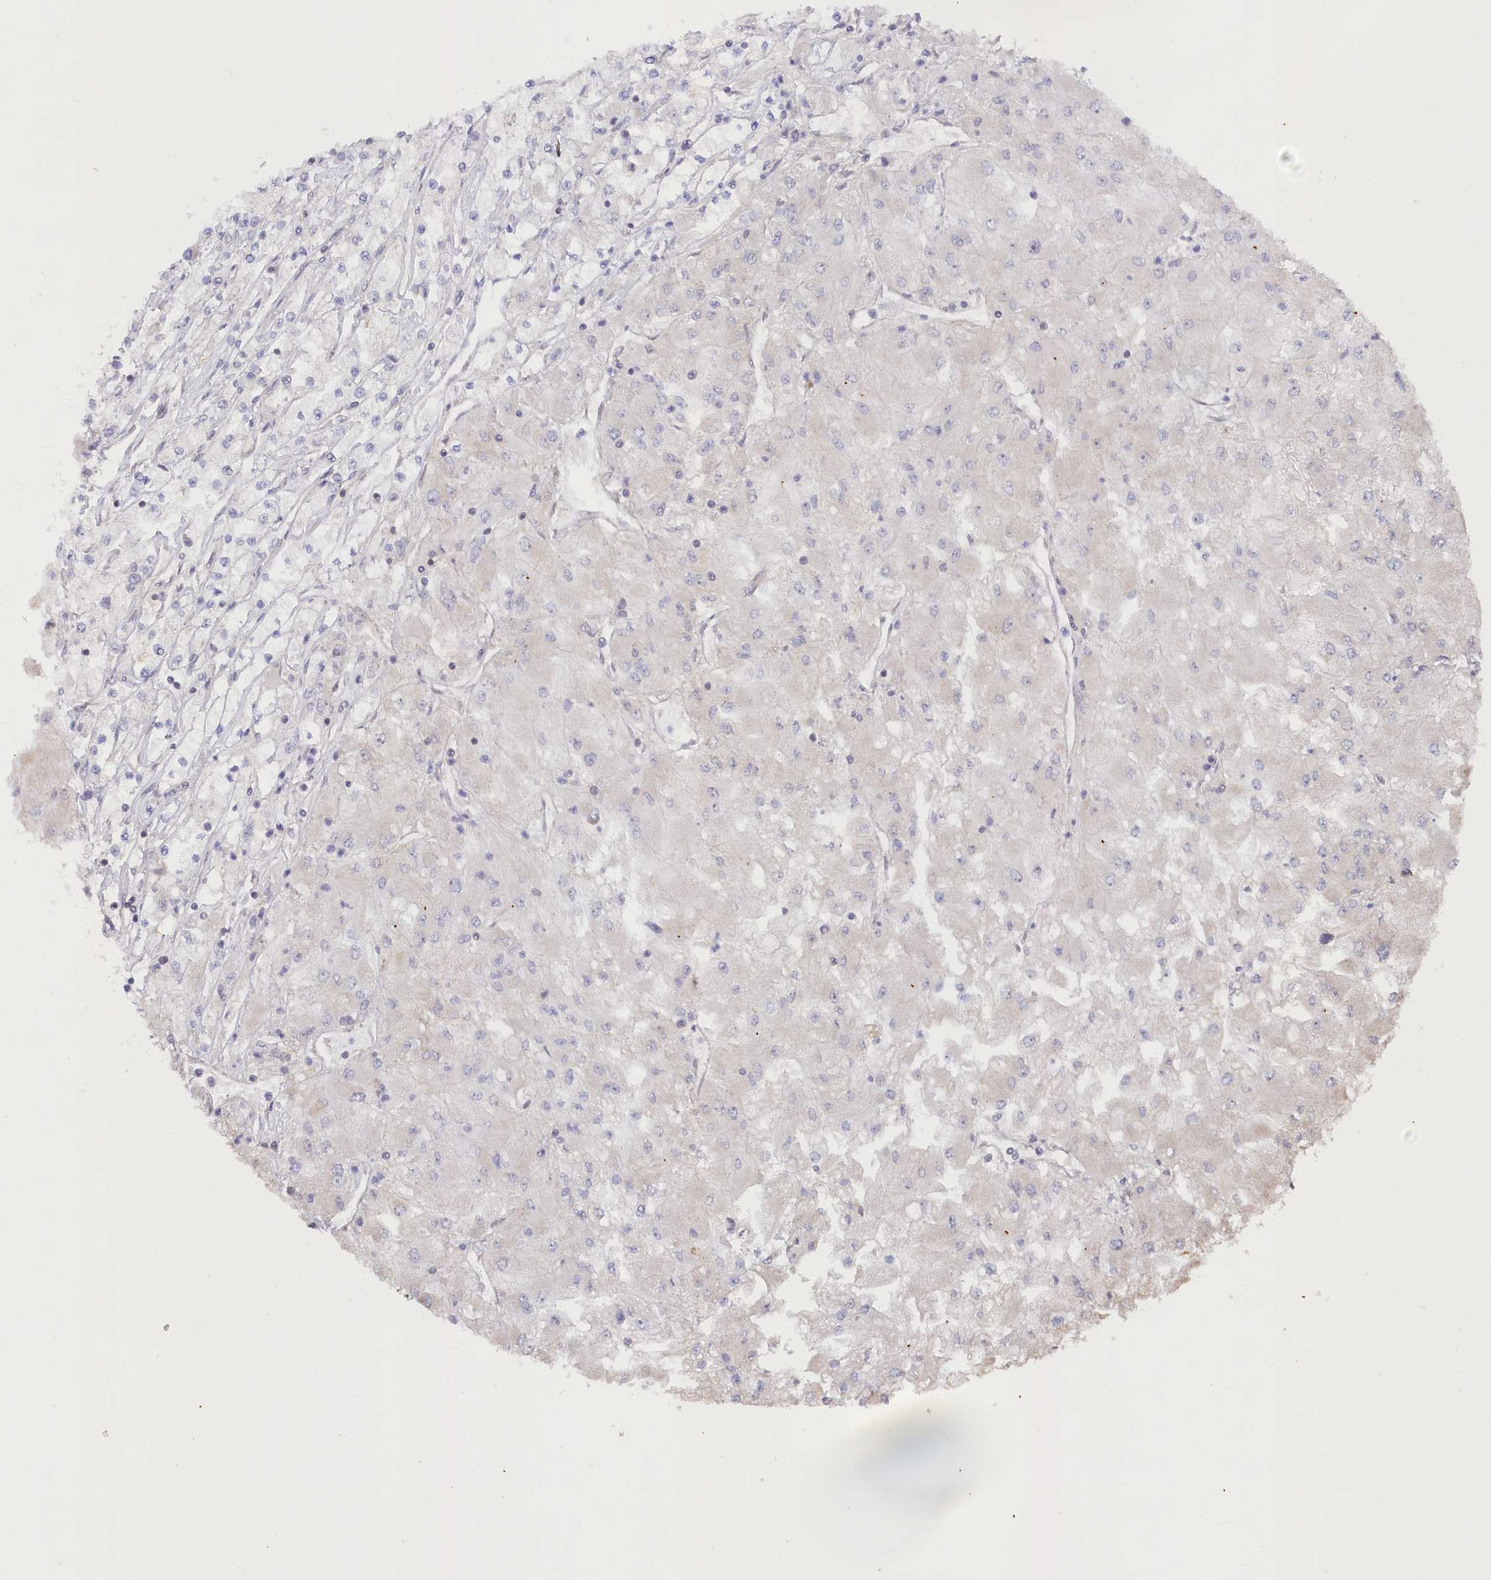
{"staining": {"intensity": "negative", "quantity": "none", "location": "none"}, "tissue": "renal cancer", "cell_type": "Tumor cells", "image_type": "cancer", "snomed": [{"axis": "morphology", "description": "Adenocarcinoma, NOS"}, {"axis": "topography", "description": "Kidney"}], "caption": "The IHC photomicrograph has no significant positivity in tumor cells of renal cancer tissue.", "gene": "CGGBP1", "patient": {"sex": "male", "age": 80}}